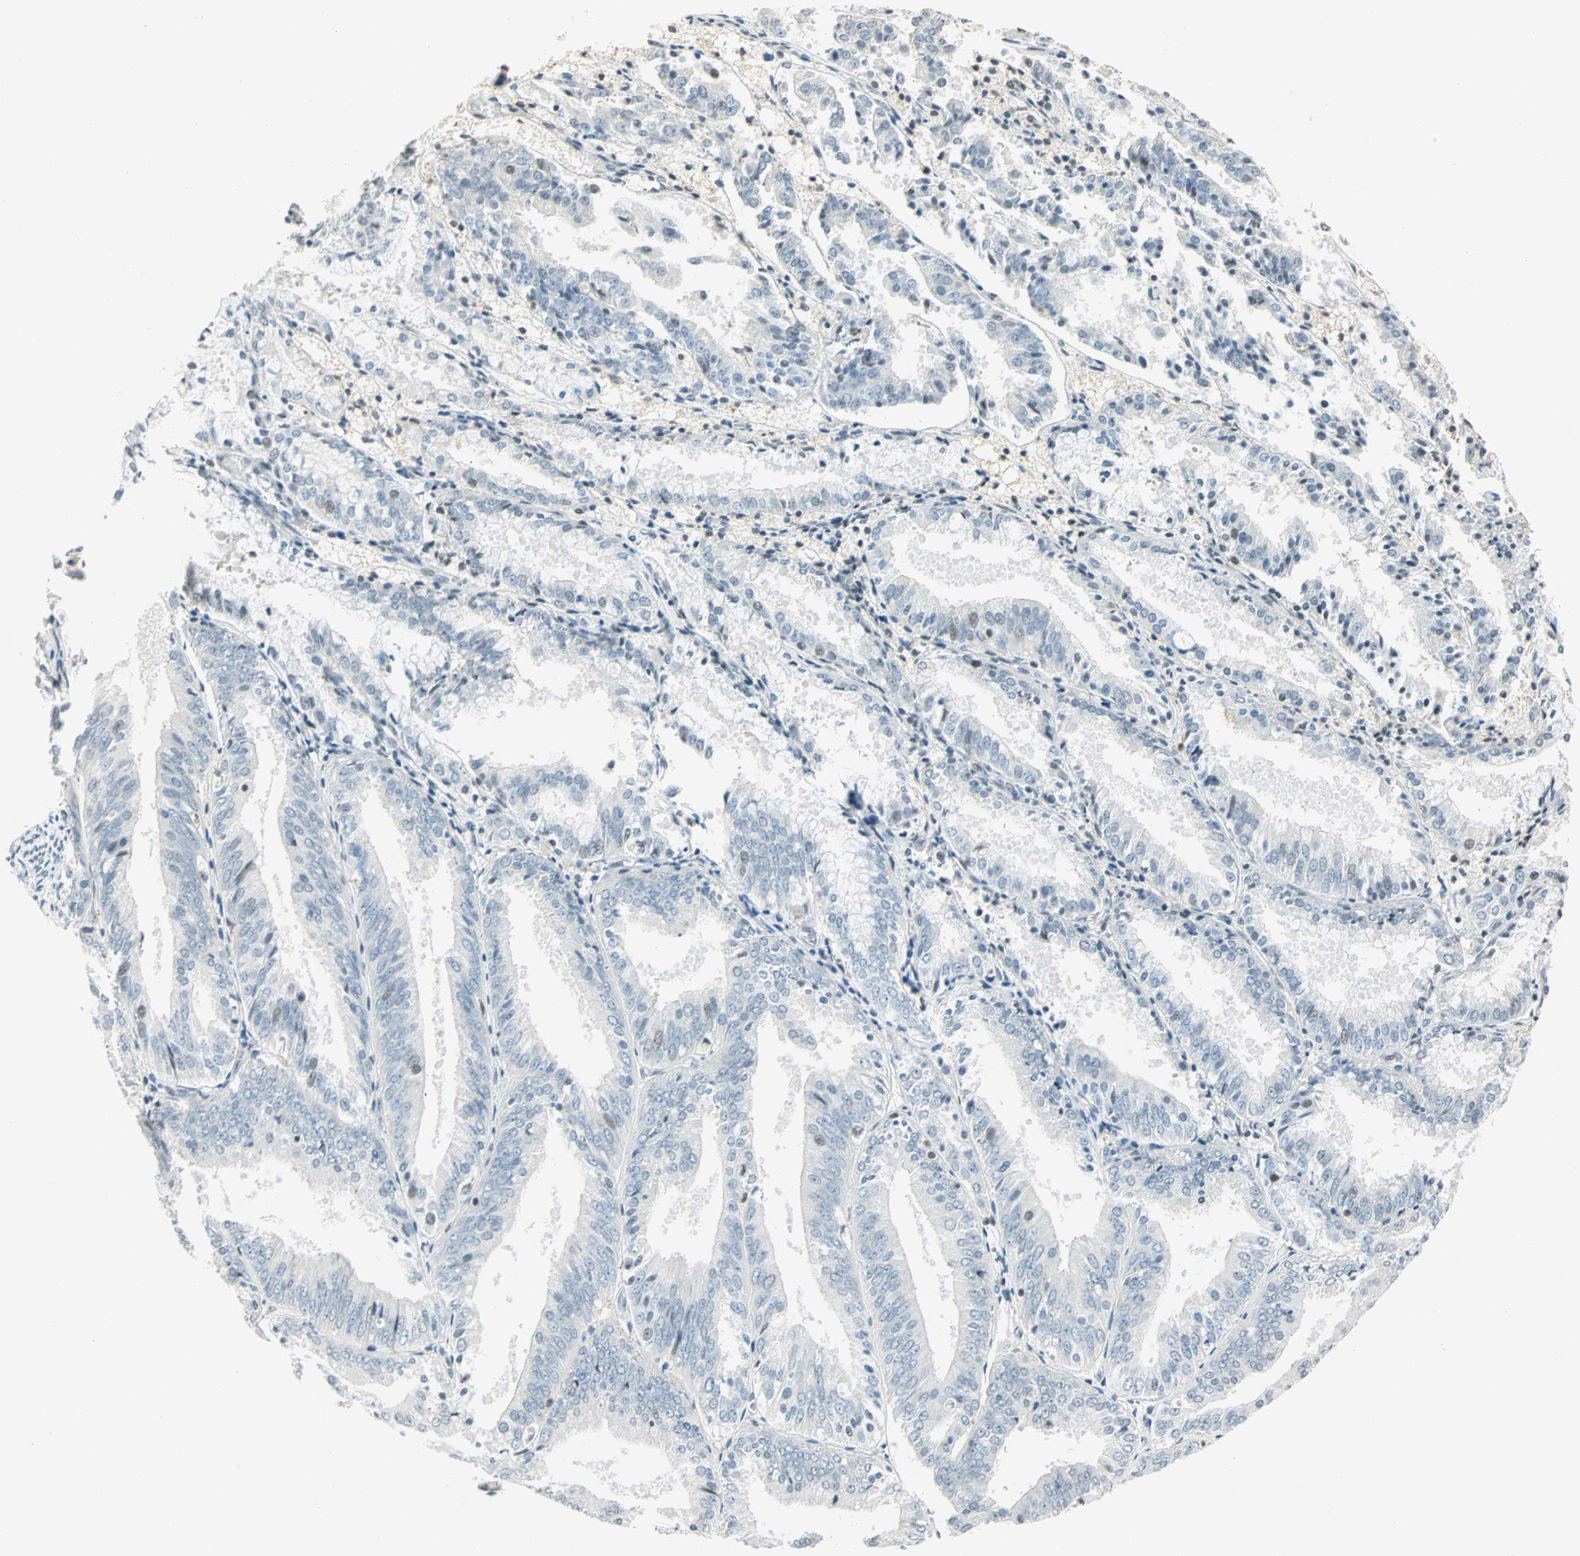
{"staining": {"intensity": "weak", "quantity": "<25%", "location": "nuclear"}, "tissue": "endometrial cancer", "cell_type": "Tumor cells", "image_type": "cancer", "snomed": [{"axis": "morphology", "description": "Adenocarcinoma, NOS"}, {"axis": "topography", "description": "Endometrium"}], "caption": "IHC image of adenocarcinoma (endometrial) stained for a protein (brown), which demonstrates no expression in tumor cells. Nuclei are stained in blue.", "gene": "SMAD3", "patient": {"sex": "female", "age": 63}}